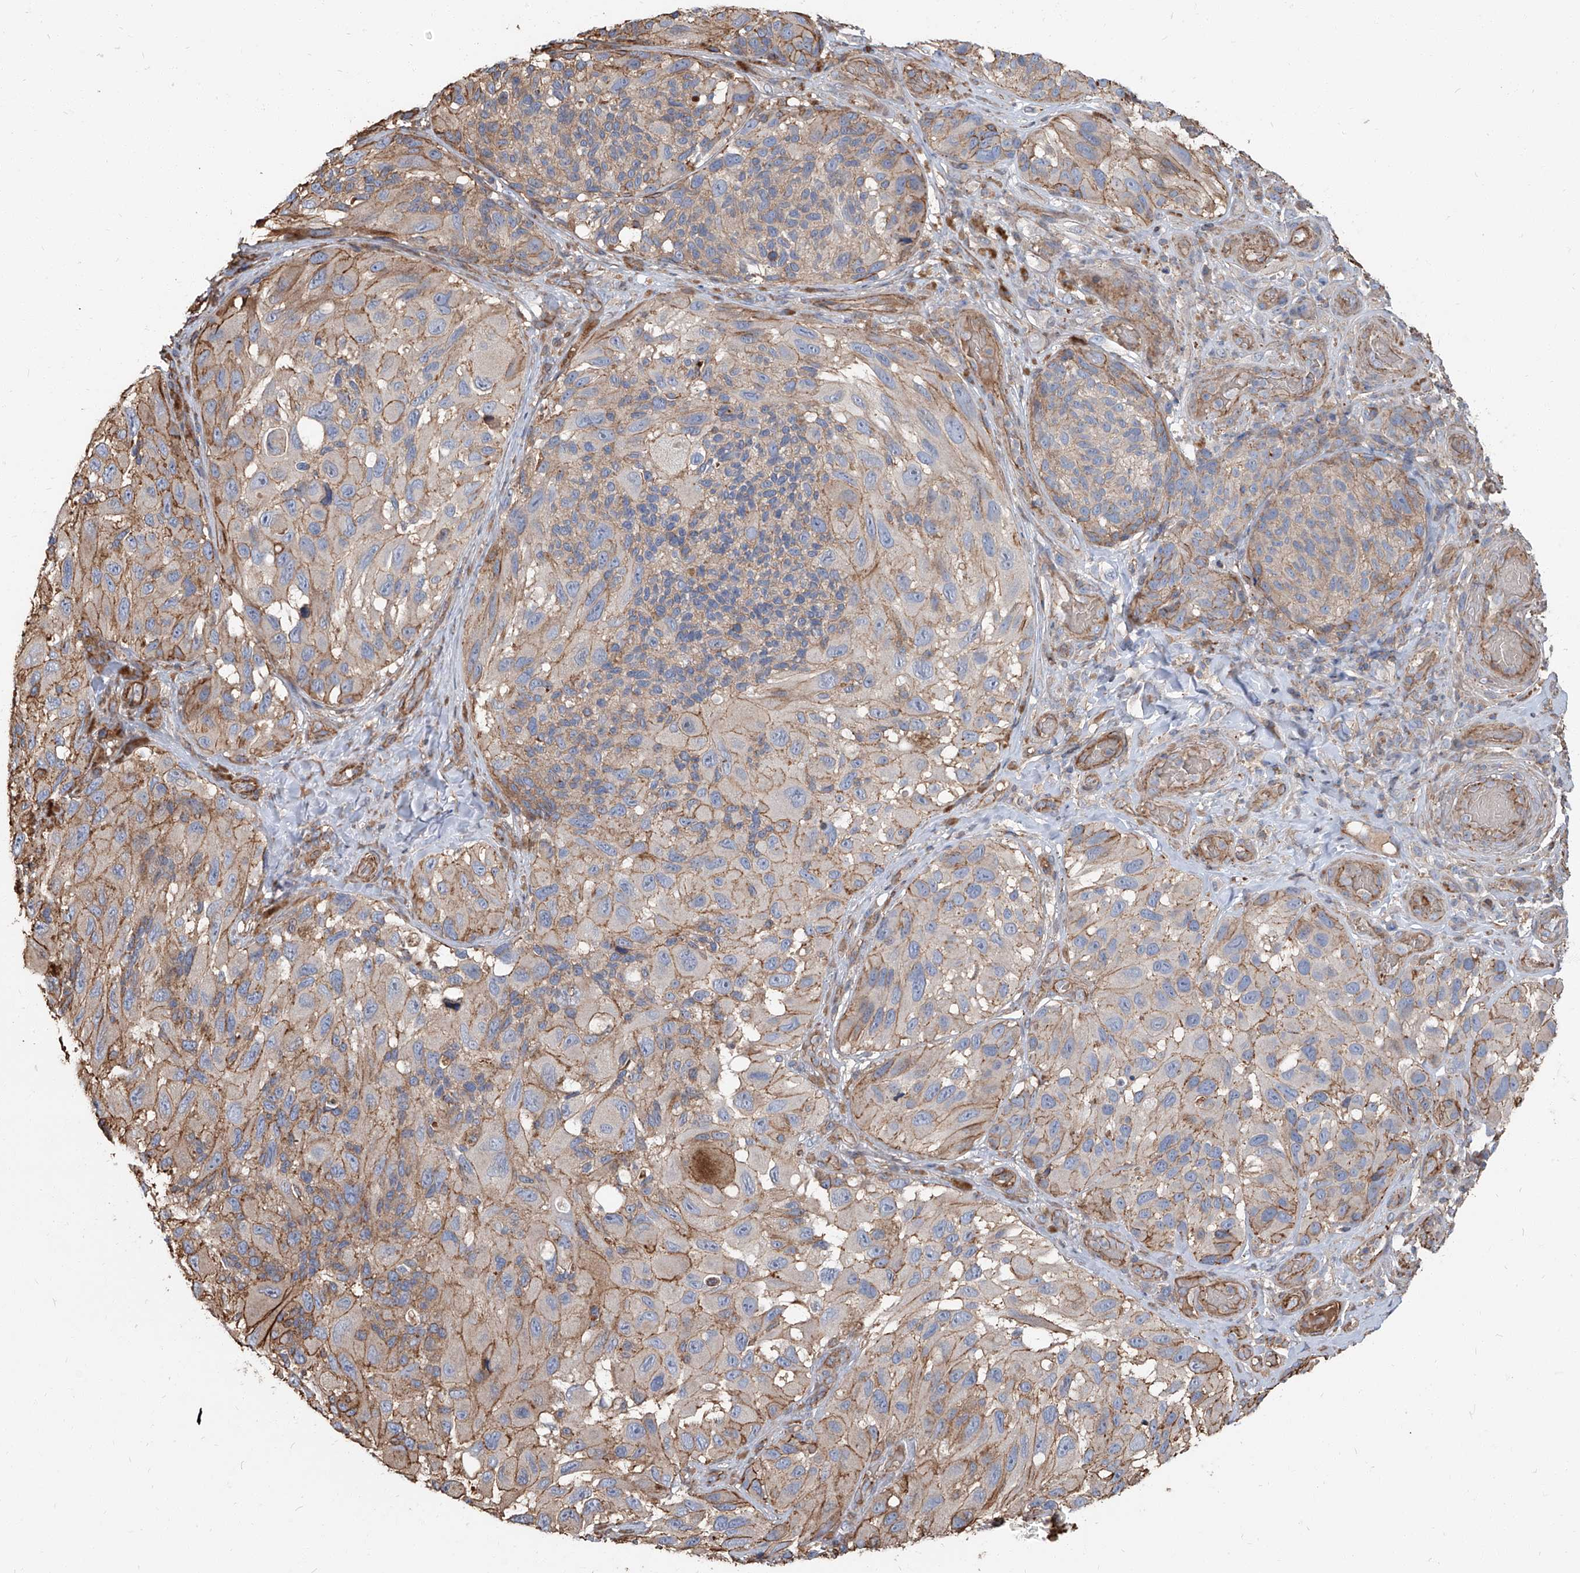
{"staining": {"intensity": "moderate", "quantity": "25%-75%", "location": "cytoplasmic/membranous"}, "tissue": "melanoma", "cell_type": "Tumor cells", "image_type": "cancer", "snomed": [{"axis": "morphology", "description": "Malignant melanoma, NOS"}, {"axis": "topography", "description": "Skin"}], "caption": "Human melanoma stained with a protein marker reveals moderate staining in tumor cells.", "gene": "PIEZO2", "patient": {"sex": "female", "age": 73}}